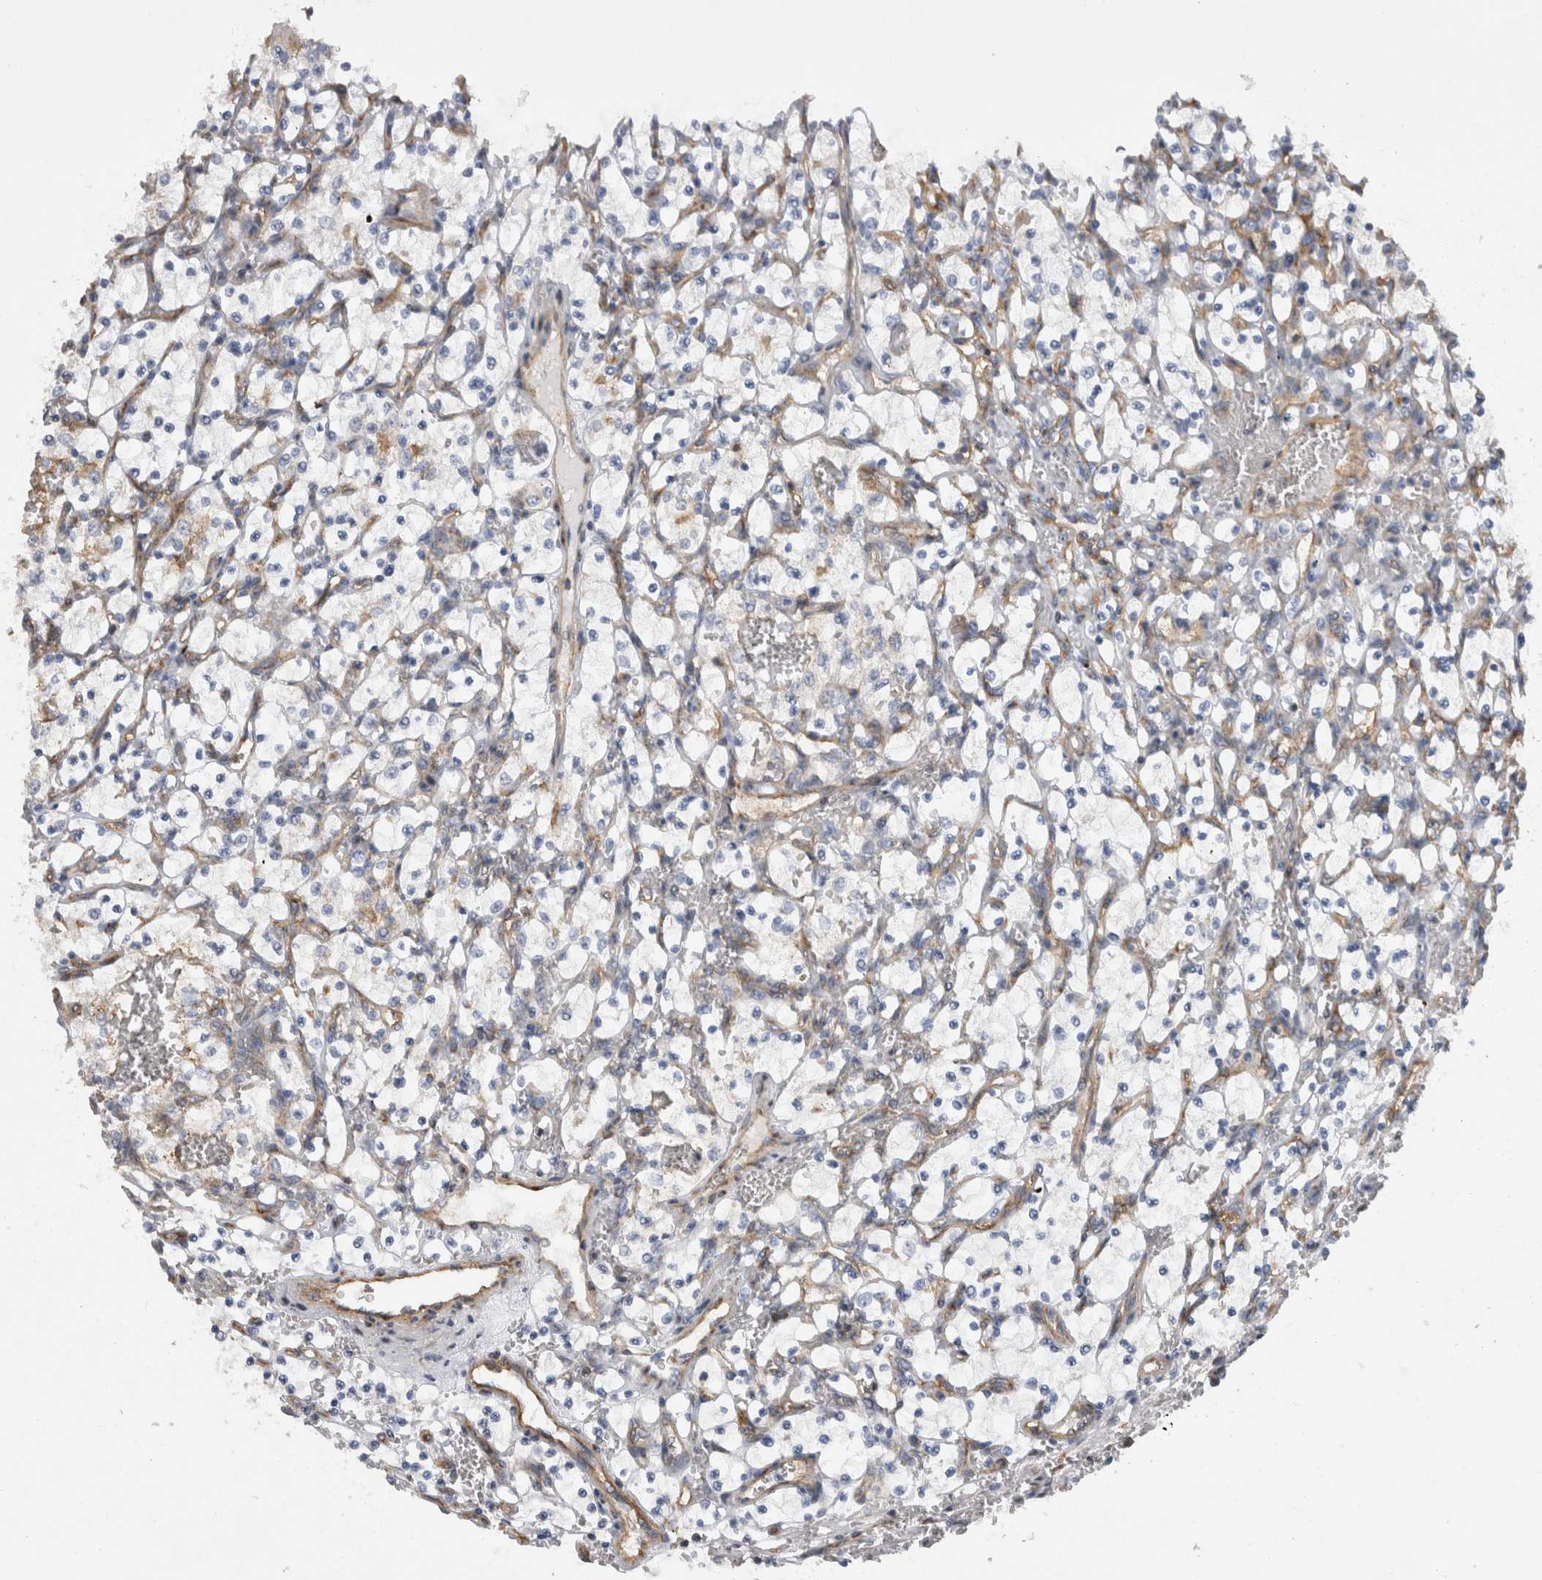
{"staining": {"intensity": "negative", "quantity": "none", "location": "none"}, "tissue": "renal cancer", "cell_type": "Tumor cells", "image_type": "cancer", "snomed": [{"axis": "morphology", "description": "Adenocarcinoma, NOS"}, {"axis": "topography", "description": "Kidney"}], "caption": "IHC of adenocarcinoma (renal) displays no positivity in tumor cells.", "gene": "ATXN3", "patient": {"sex": "female", "age": 69}}